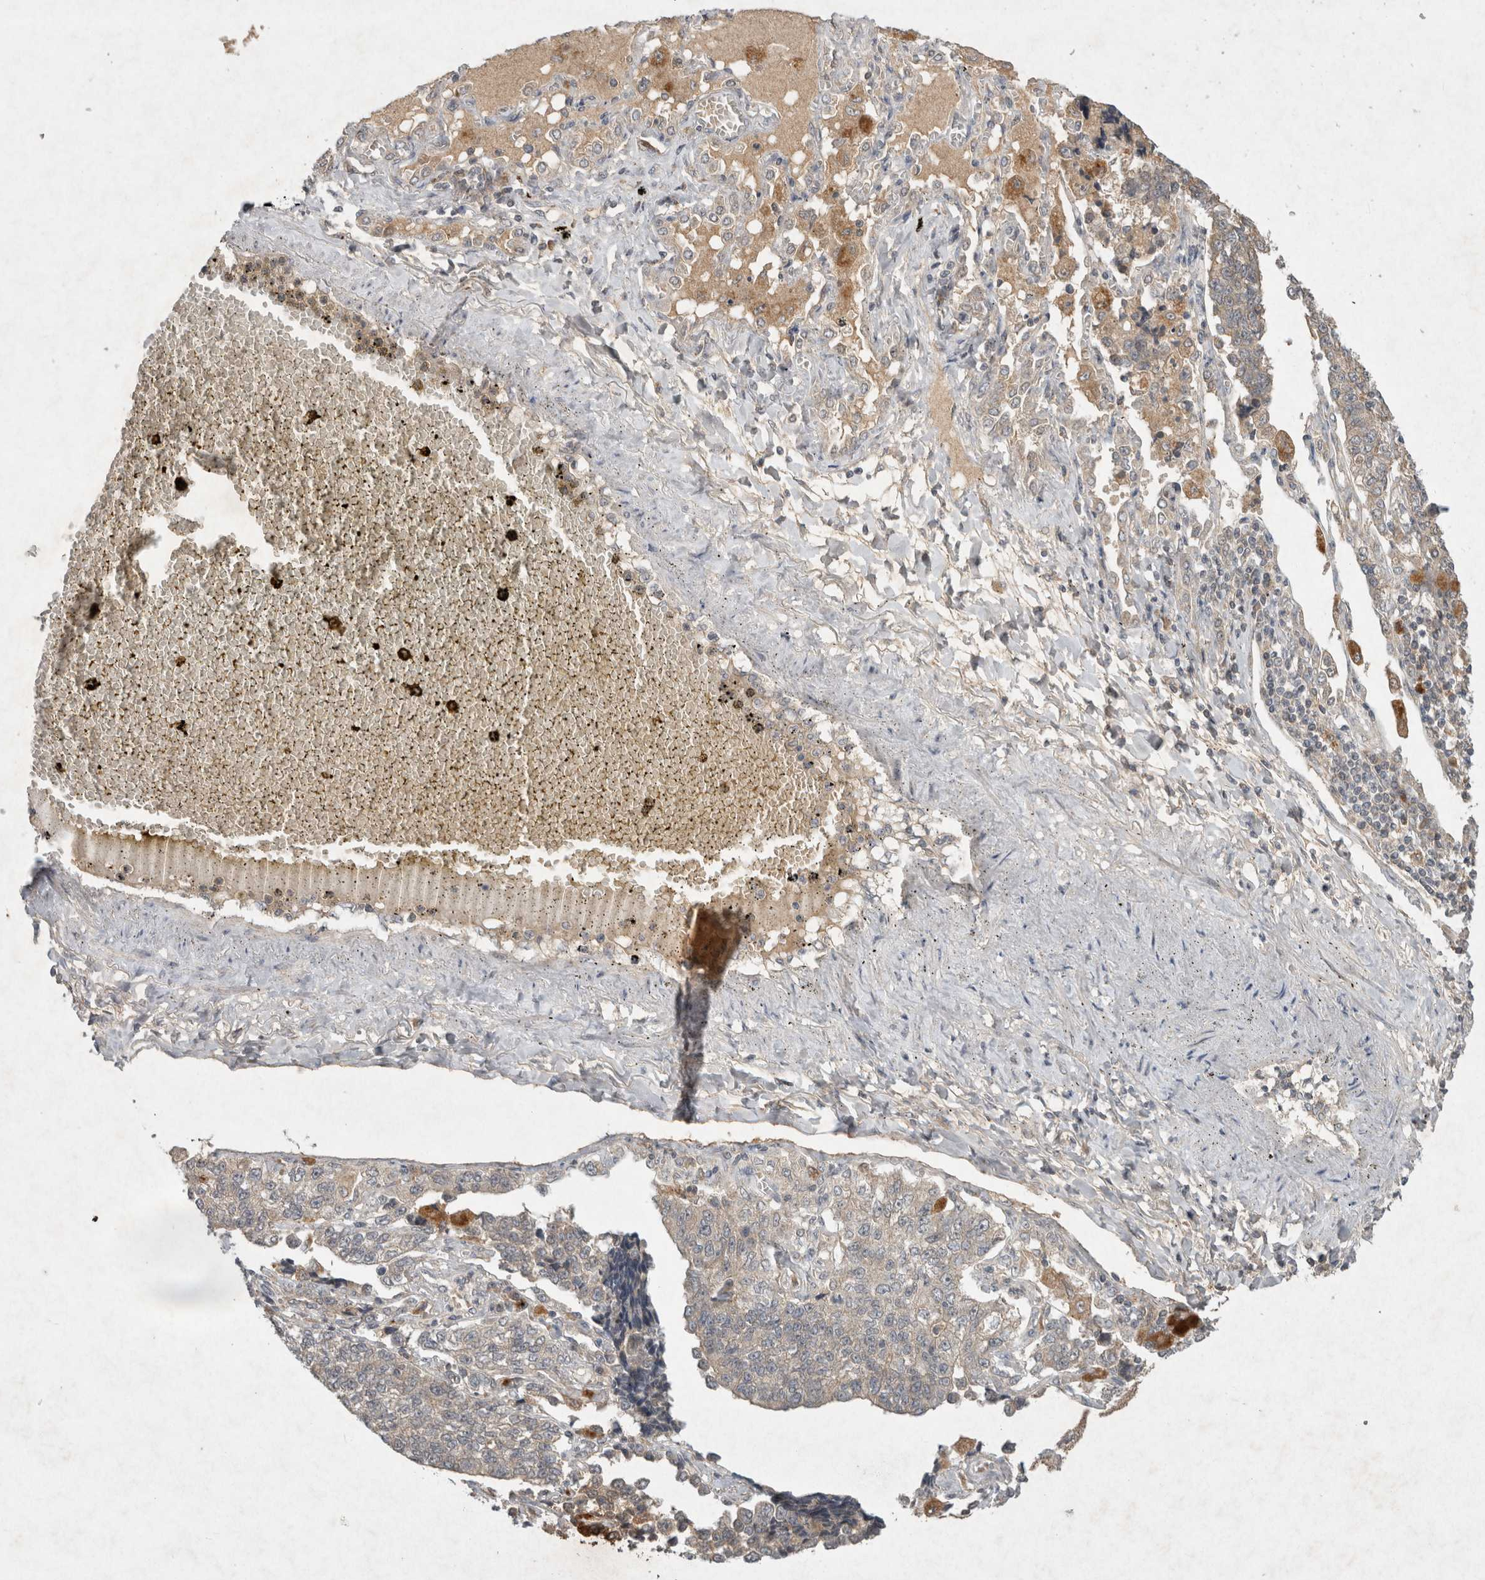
{"staining": {"intensity": "weak", "quantity": "25%-75%", "location": "cytoplasmic/membranous"}, "tissue": "lung cancer", "cell_type": "Tumor cells", "image_type": "cancer", "snomed": [{"axis": "morphology", "description": "Adenocarcinoma, NOS"}, {"axis": "topography", "description": "Lung"}], "caption": "Approximately 25%-75% of tumor cells in lung adenocarcinoma display weak cytoplasmic/membranous protein positivity as visualized by brown immunohistochemical staining.", "gene": "LOXL2", "patient": {"sex": "male", "age": 49}}